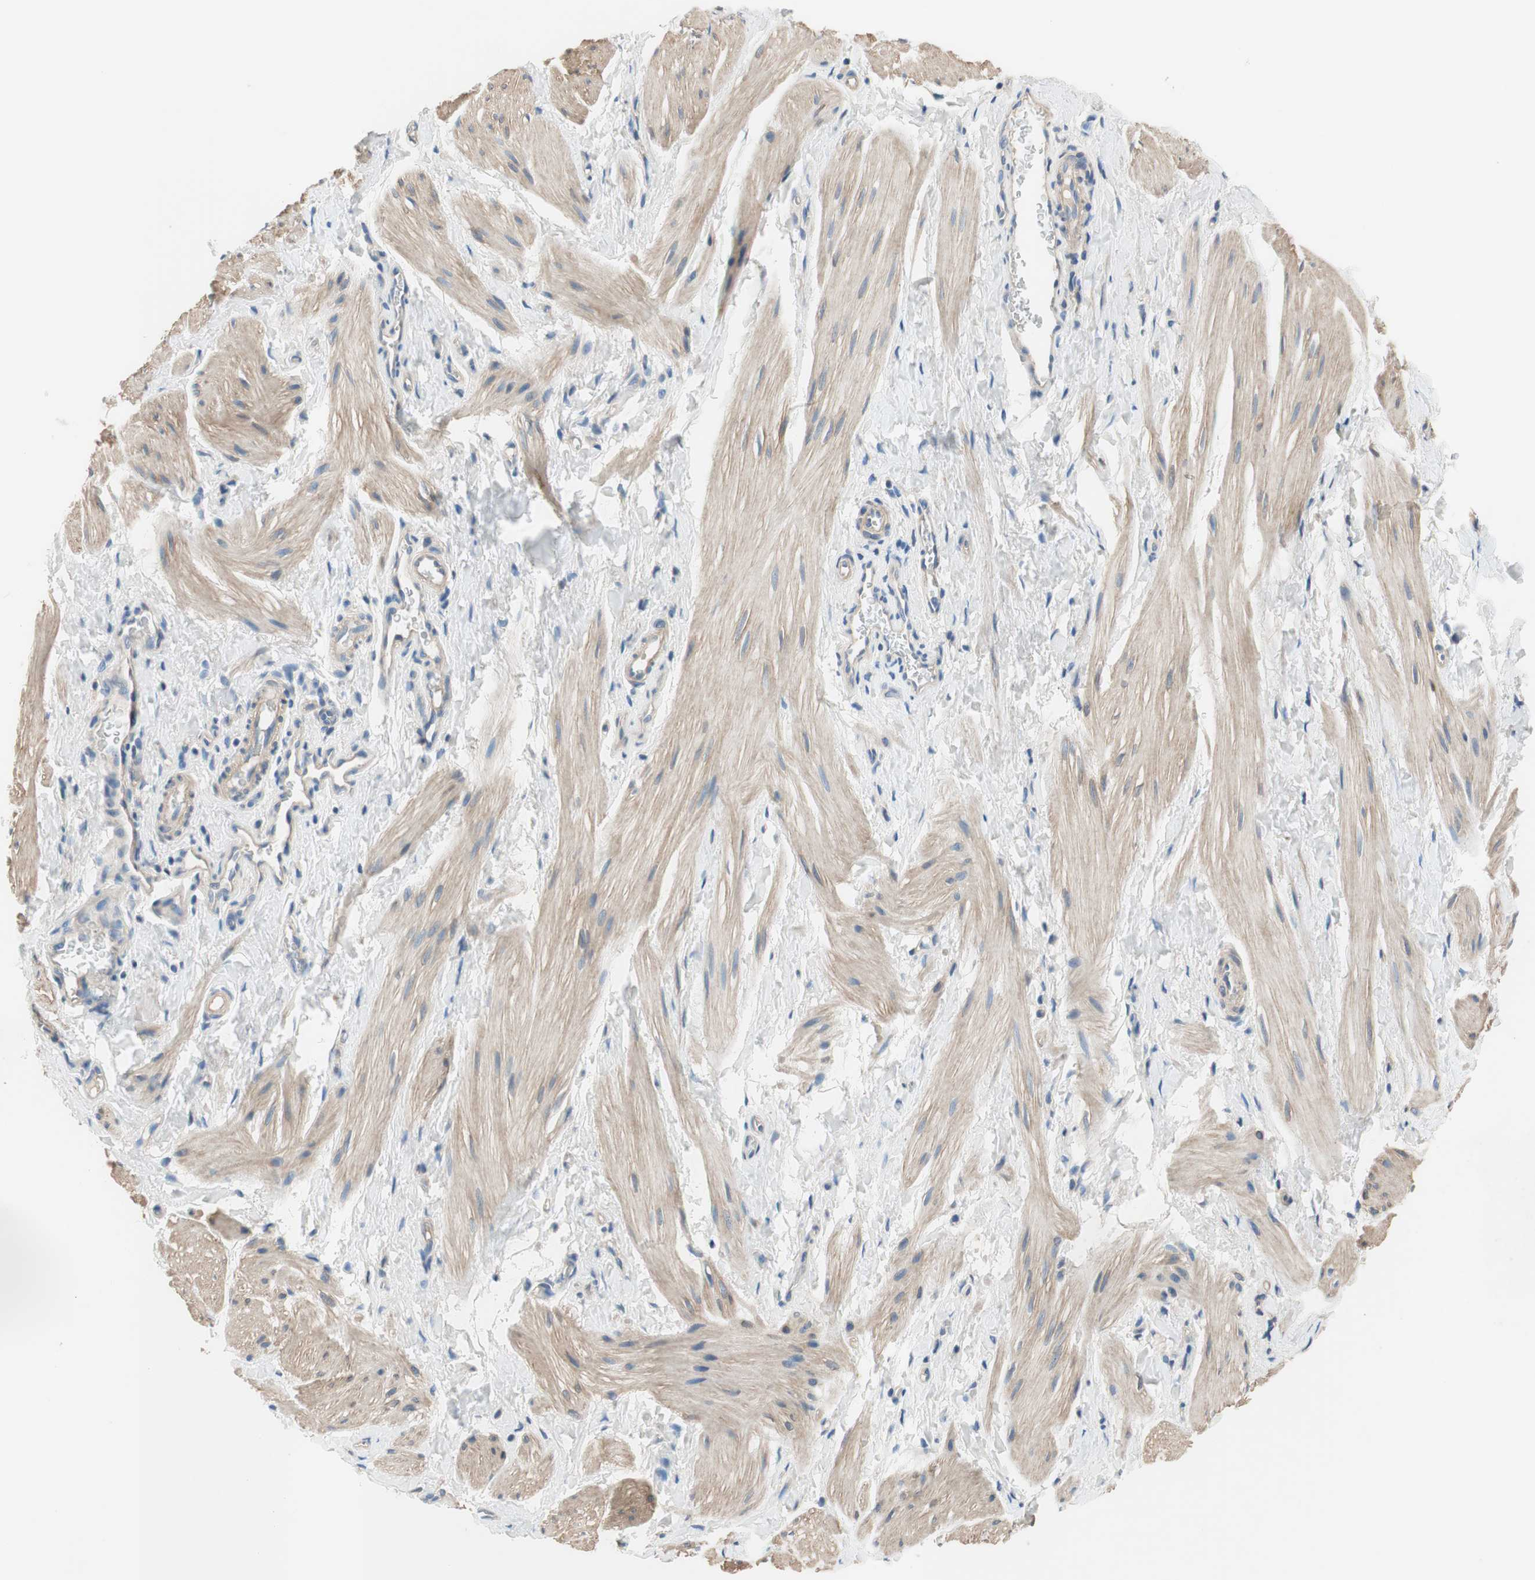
{"staining": {"intensity": "moderate", "quantity": "25%-75%", "location": "cytoplasmic/membranous"}, "tissue": "smooth muscle", "cell_type": "Smooth muscle cells", "image_type": "normal", "snomed": [{"axis": "morphology", "description": "Normal tissue, NOS"}, {"axis": "topography", "description": "Smooth muscle"}], "caption": "Smooth muscle cells exhibit medium levels of moderate cytoplasmic/membranous expression in approximately 25%-75% of cells in unremarkable human smooth muscle. (Stains: DAB (3,3'-diaminobenzidine) in brown, nuclei in blue, Microscopy: brightfield microscopy at high magnification).", "gene": "CALML3", "patient": {"sex": "male", "age": 16}}